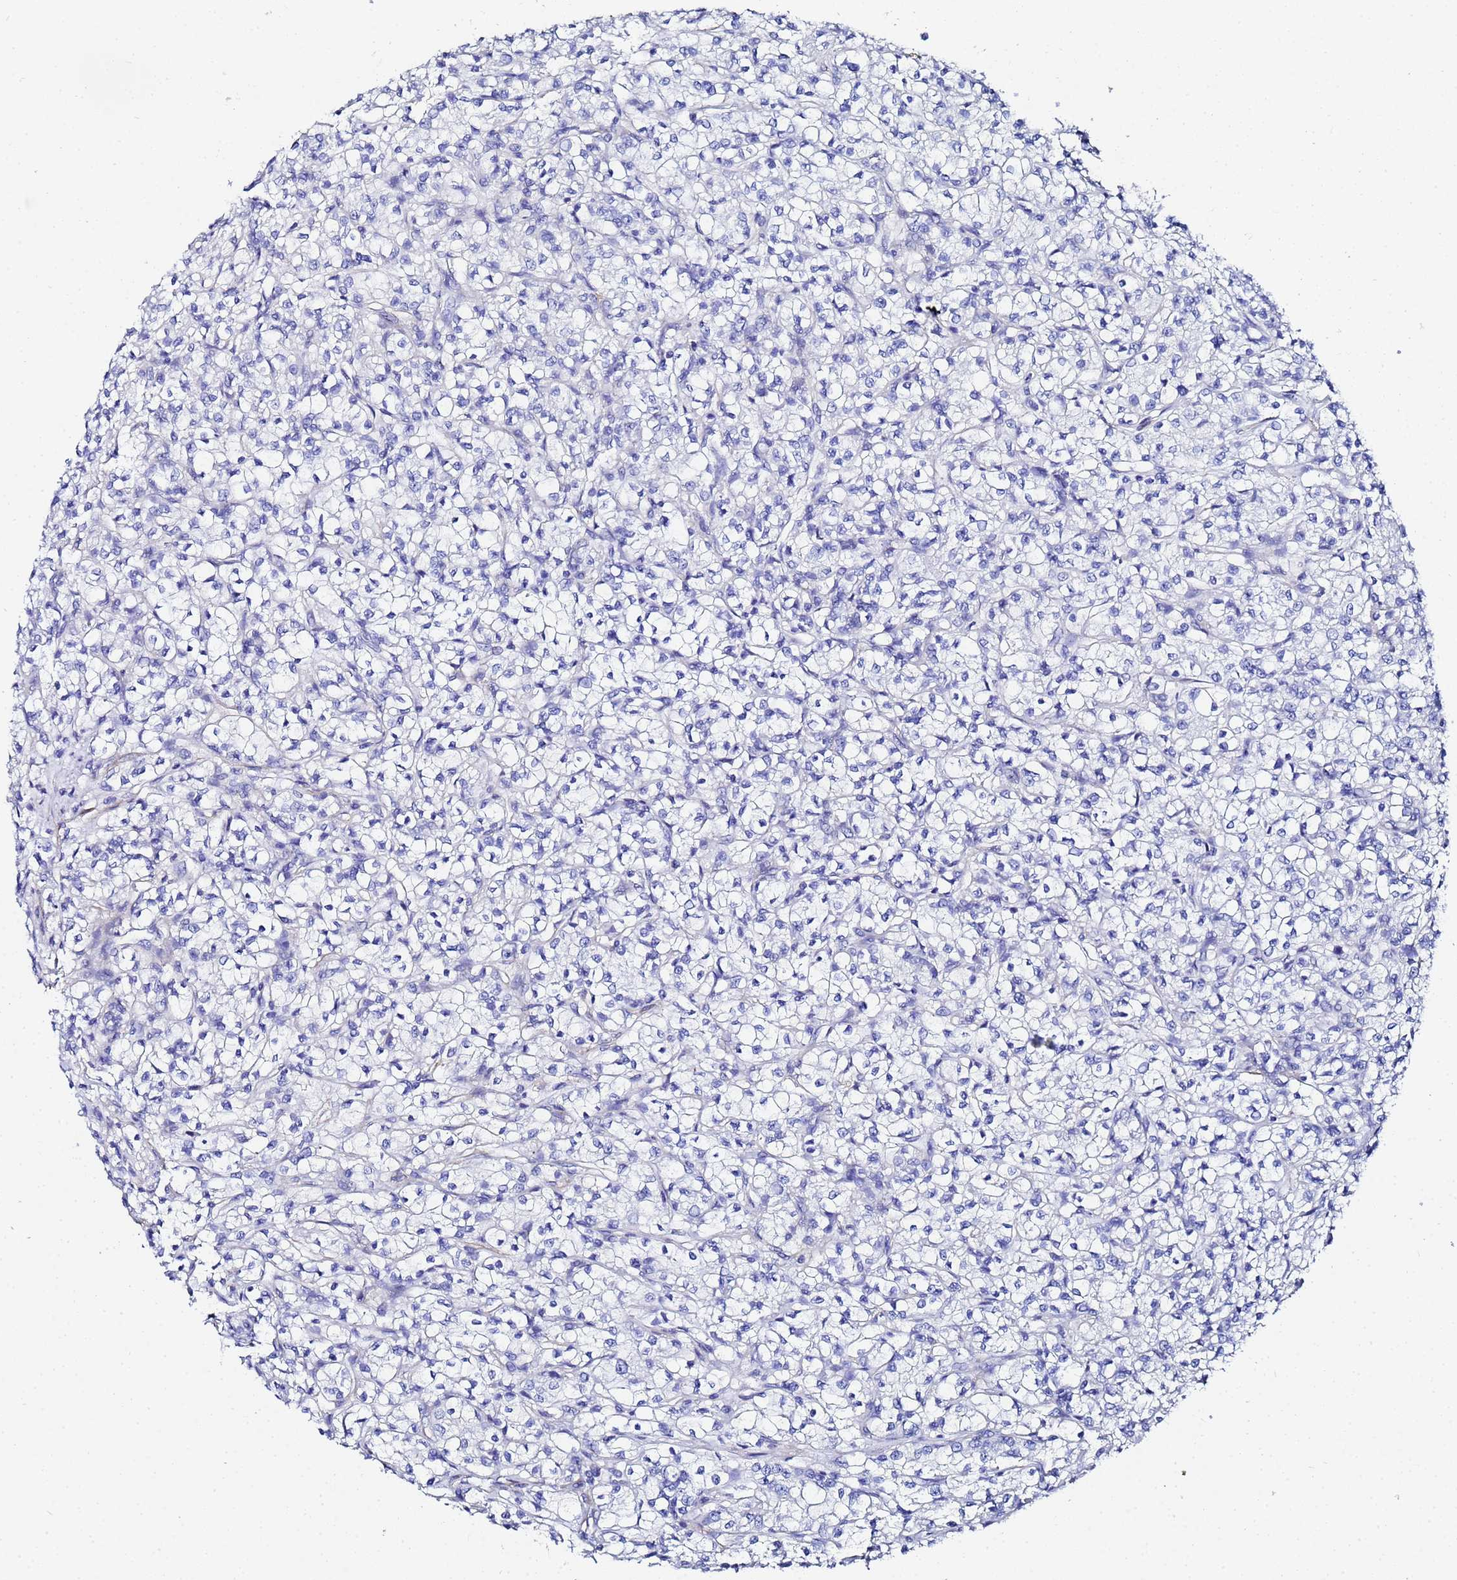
{"staining": {"intensity": "negative", "quantity": "none", "location": "none"}, "tissue": "renal cancer", "cell_type": "Tumor cells", "image_type": "cancer", "snomed": [{"axis": "morphology", "description": "Adenocarcinoma, NOS"}, {"axis": "topography", "description": "Kidney"}], "caption": "This is a histopathology image of IHC staining of renal adenocarcinoma, which shows no expression in tumor cells.", "gene": "RAB39B", "patient": {"sex": "female", "age": 59}}